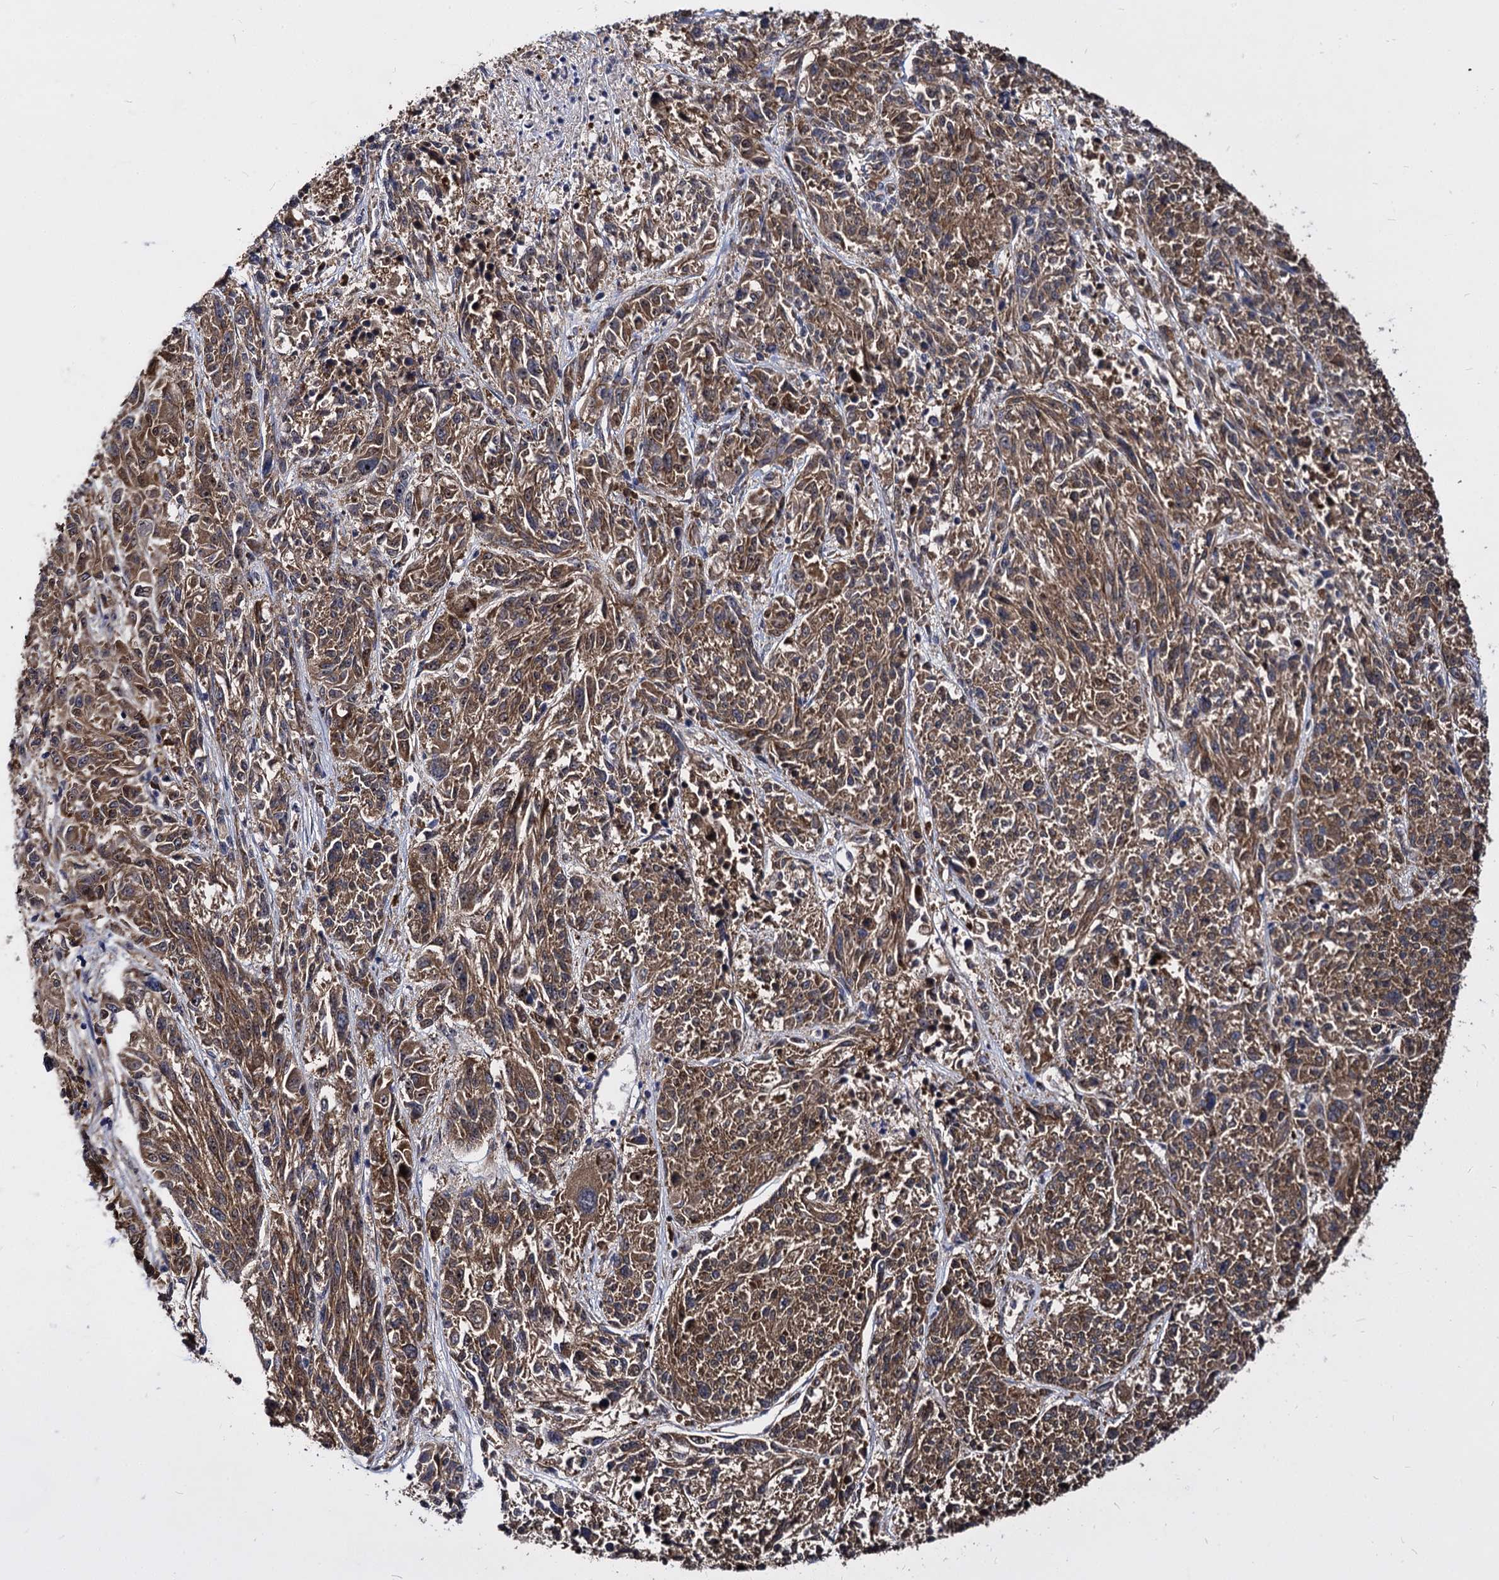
{"staining": {"intensity": "moderate", "quantity": ">75%", "location": "cytoplasmic/membranous"}, "tissue": "melanoma", "cell_type": "Tumor cells", "image_type": "cancer", "snomed": [{"axis": "morphology", "description": "Malignant melanoma, NOS"}, {"axis": "topography", "description": "Skin"}], "caption": "A brown stain highlights moderate cytoplasmic/membranous expression of a protein in human malignant melanoma tumor cells.", "gene": "NME1", "patient": {"sex": "male", "age": 53}}